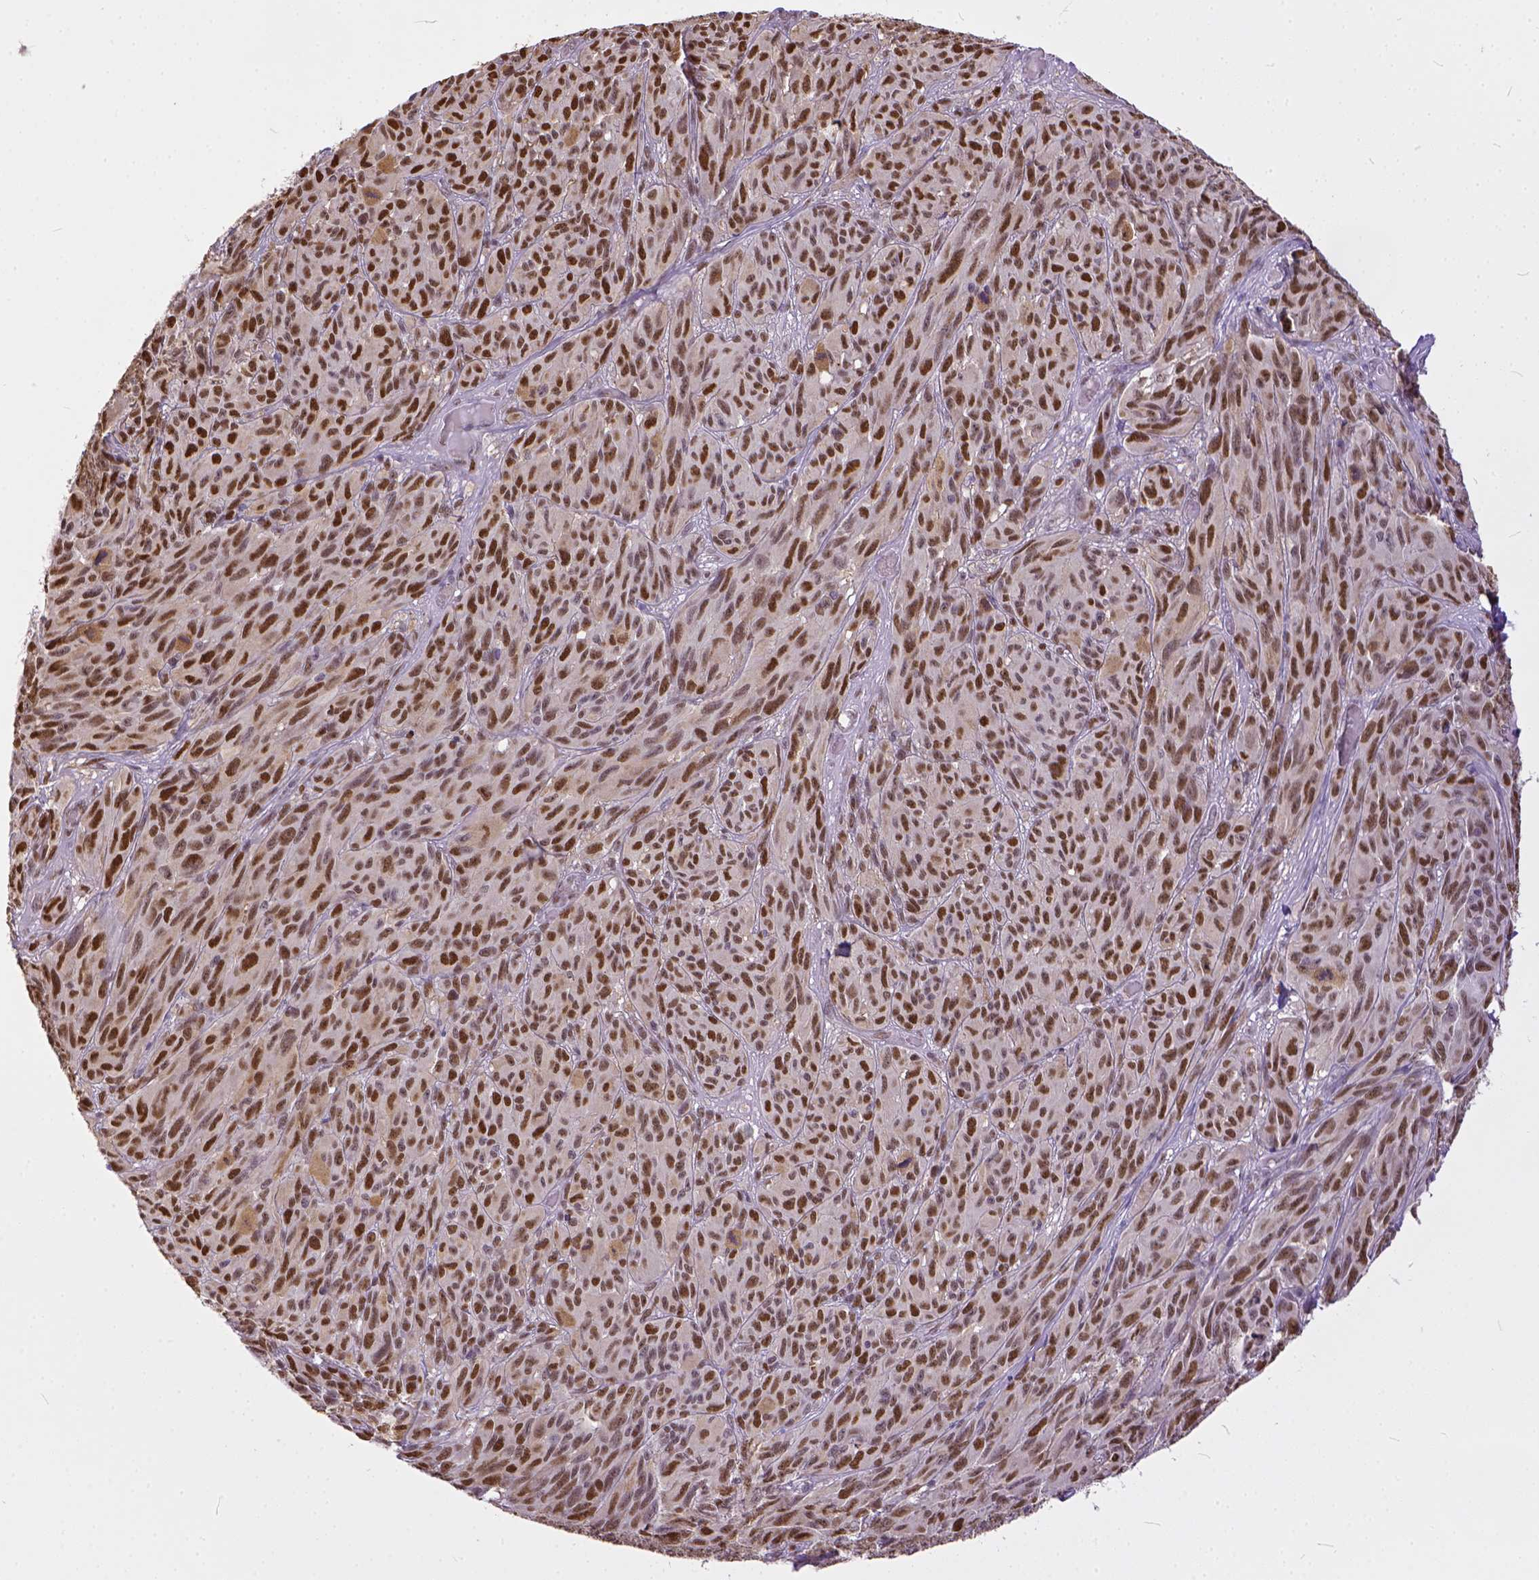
{"staining": {"intensity": "moderate", "quantity": ">75%", "location": "nuclear"}, "tissue": "melanoma", "cell_type": "Tumor cells", "image_type": "cancer", "snomed": [{"axis": "morphology", "description": "Malignant melanoma, NOS"}, {"axis": "topography", "description": "Vulva, labia, clitoris and Bartholin´s gland, NO"}], "caption": "Brown immunohistochemical staining in malignant melanoma reveals moderate nuclear expression in approximately >75% of tumor cells. The protein of interest is stained brown, and the nuclei are stained in blue (DAB IHC with brightfield microscopy, high magnification).", "gene": "ERCC1", "patient": {"sex": "female", "age": 75}}